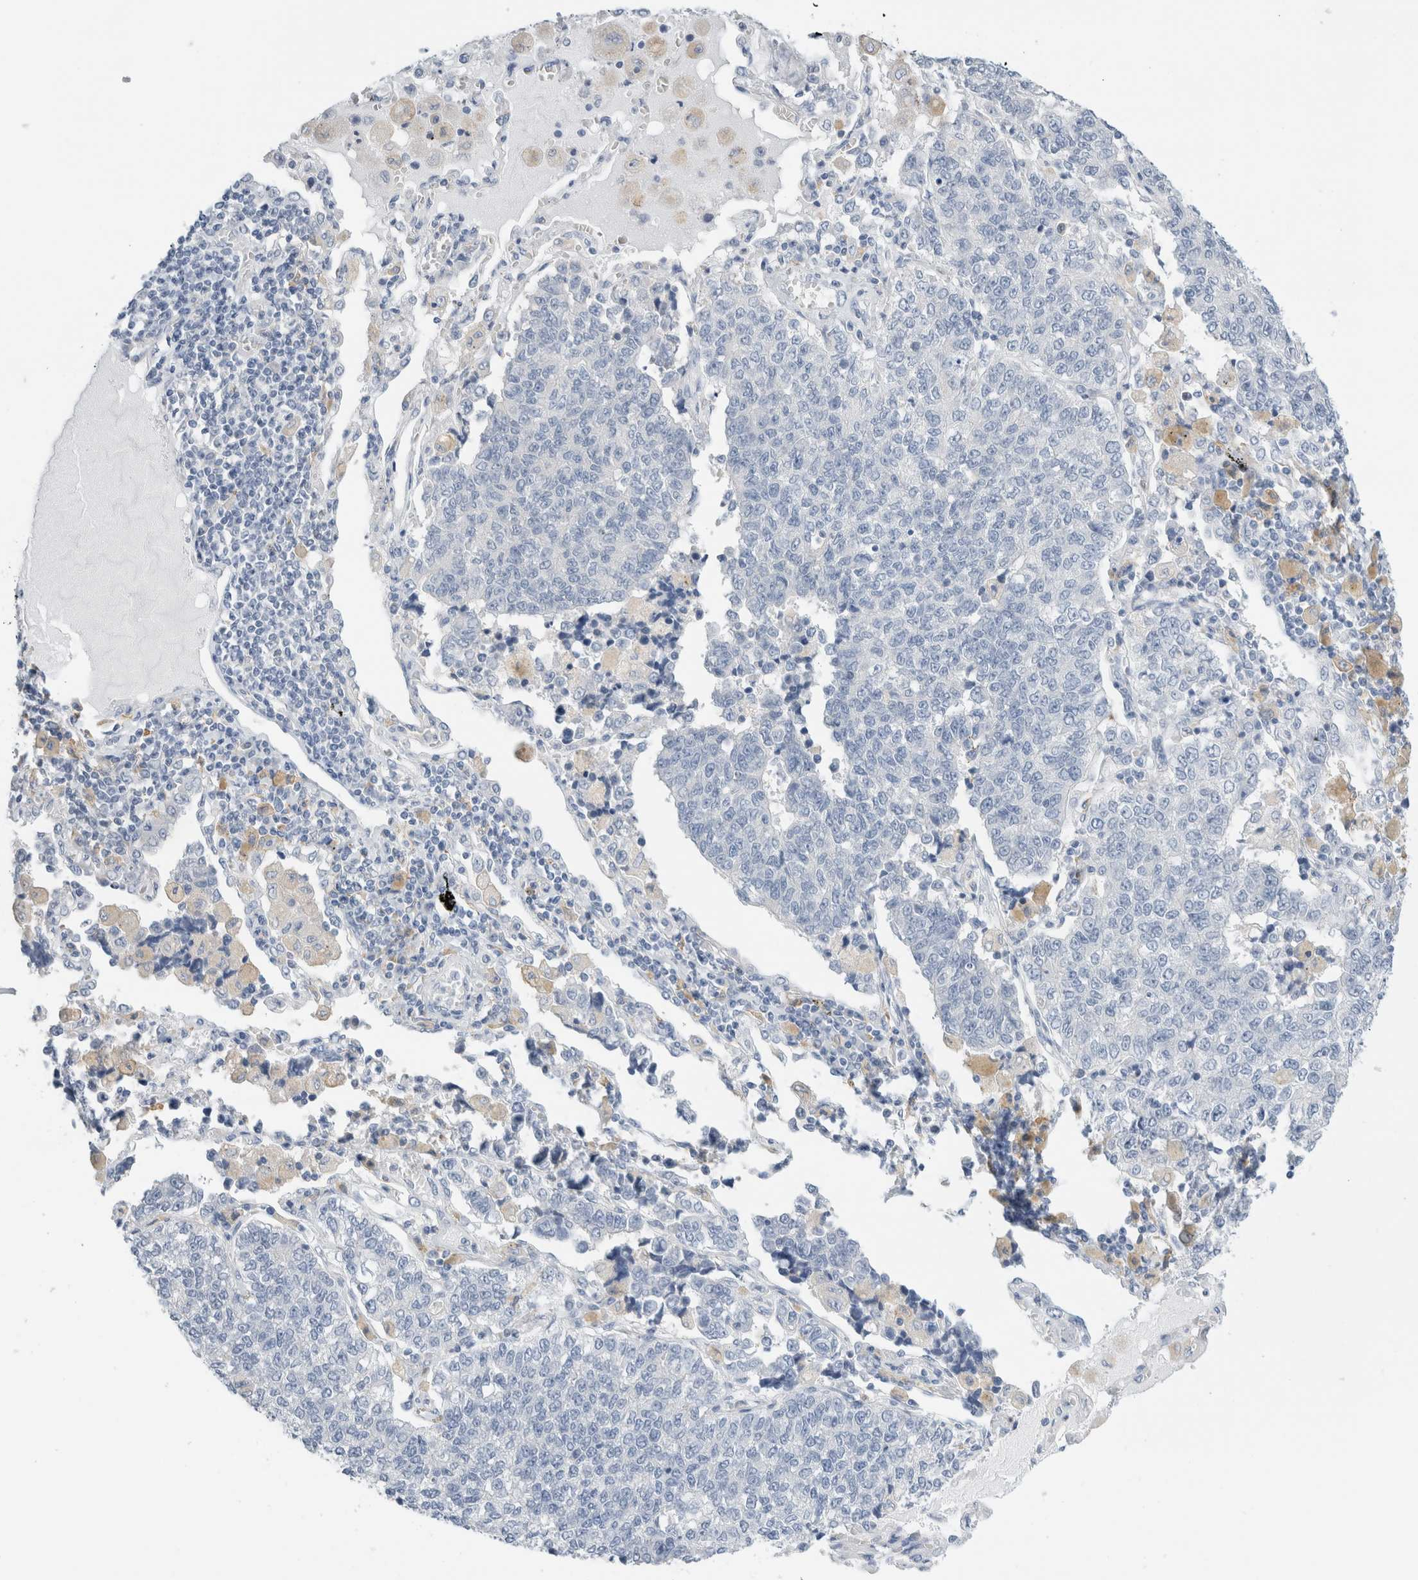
{"staining": {"intensity": "negative", "quantity": "none", "location": "none"}, "tissue": "lung cancer", "cell_type": "Tumor cells", "image_type": "cancer", "snomed": [{"axis": "morphology", "description": "Adenocarcinoma, NOS"}, {"axis": "topography", "description": "Lung"}], "caption": "Immunohistochemistry (IHC) photomicrograph of neoplastic tissue: lung cancer stained with DAB exhibits no significant protein expression in tumor cells.", "gene": "ADAM30", "patient": {"sex": "male", "age": 49}}